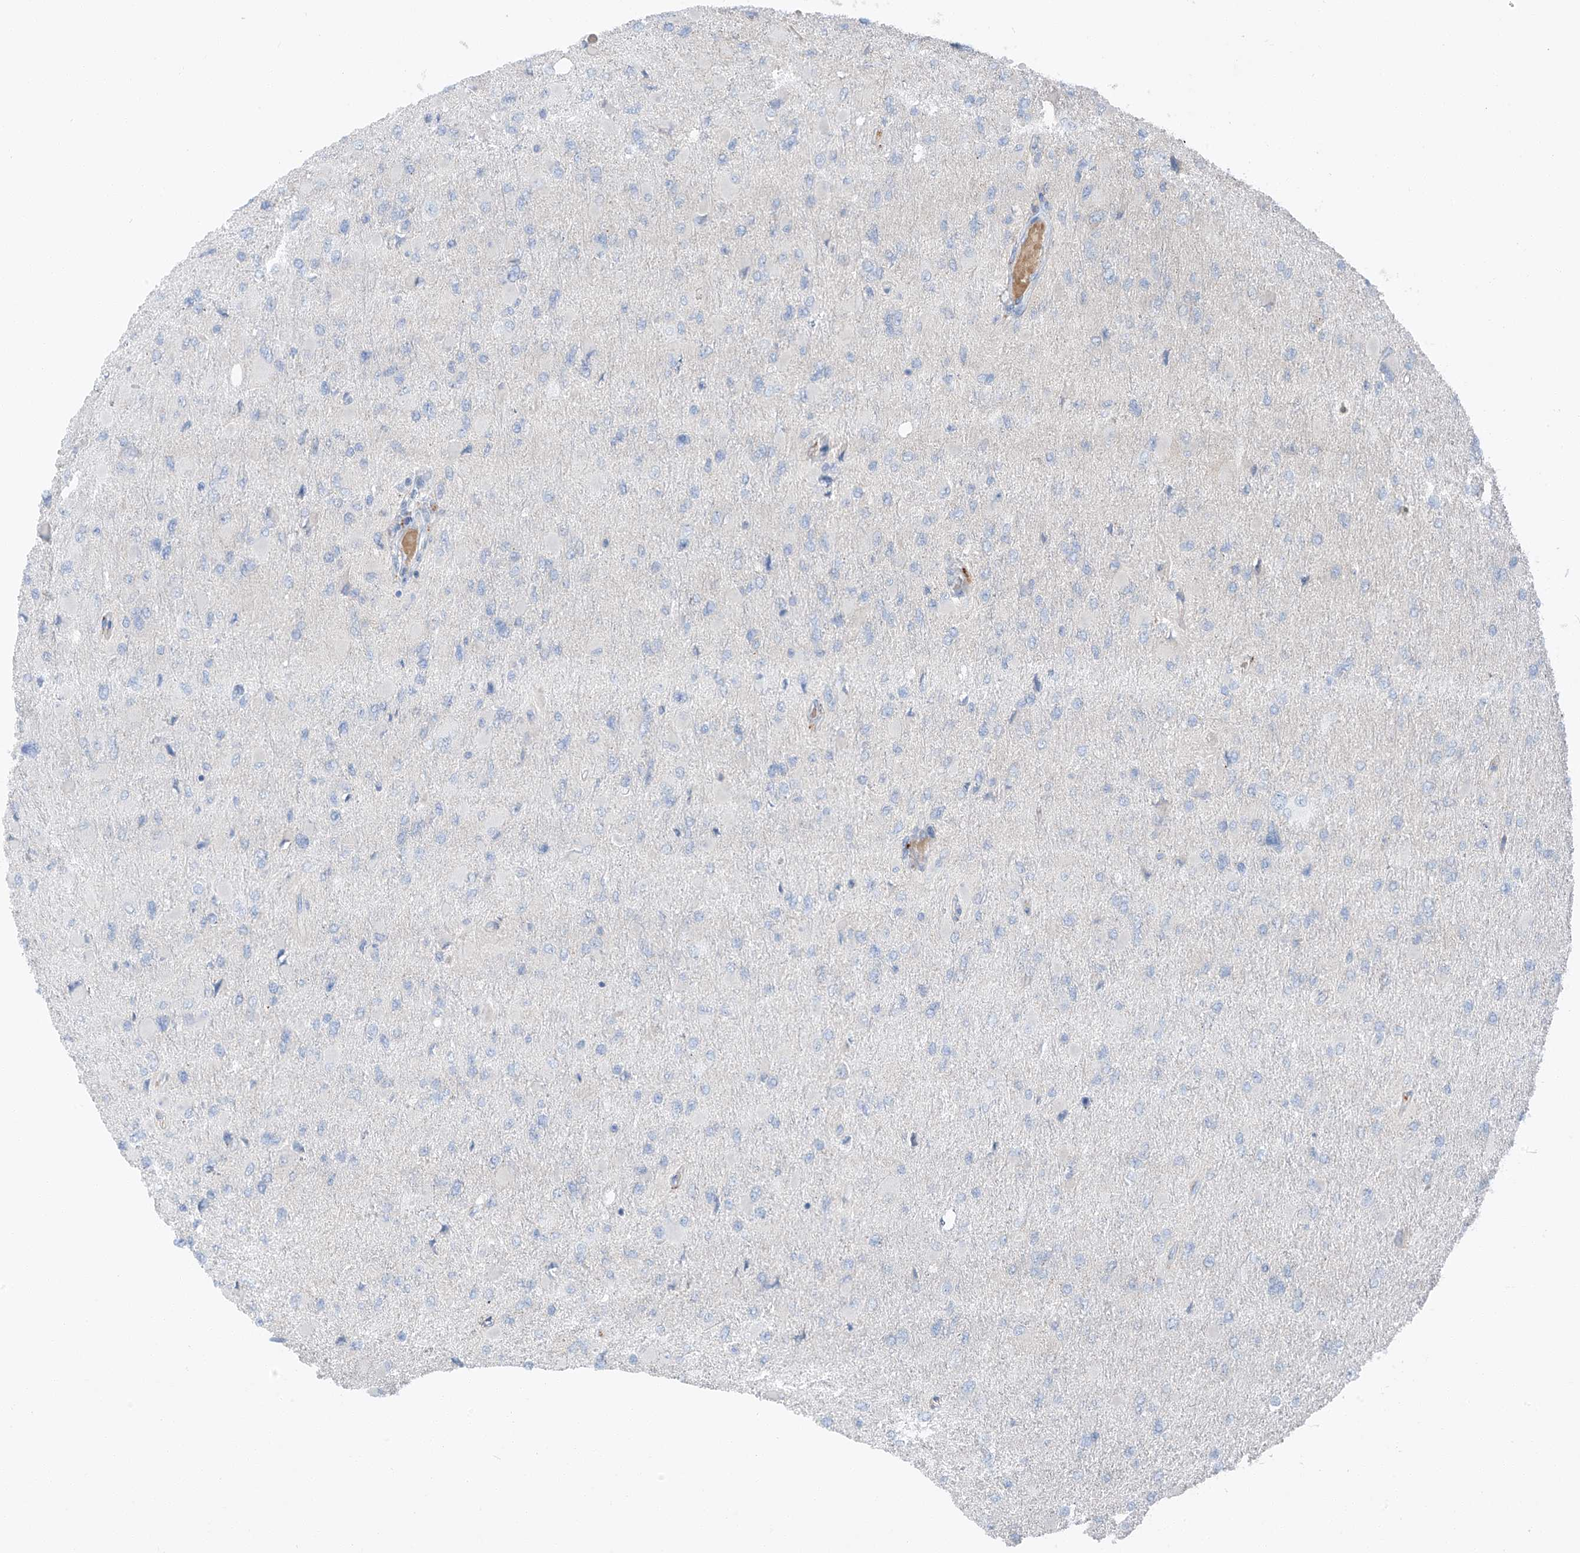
{"staining": {"intensity": "negative", "quantity": "none", "location": "none"}, "tissue": "glioma", "cell_type": "Tumor cells", "image_type": "cancer", "snomed": [{"axis": "morphology", "description": "Glioma, malignant, High grade"}, {"axis": "topography", "description": "Cerebral cortex"}], "caption": "IHC micrograph of neoplastic tissue: human malignant high-grade glioma stained with DAB (3,3'-diaminobenzidine) shows no significant protein expression in tumor cells.", "gene": "CHMP2B", "patient": {"sex": "female", "age": 36}}